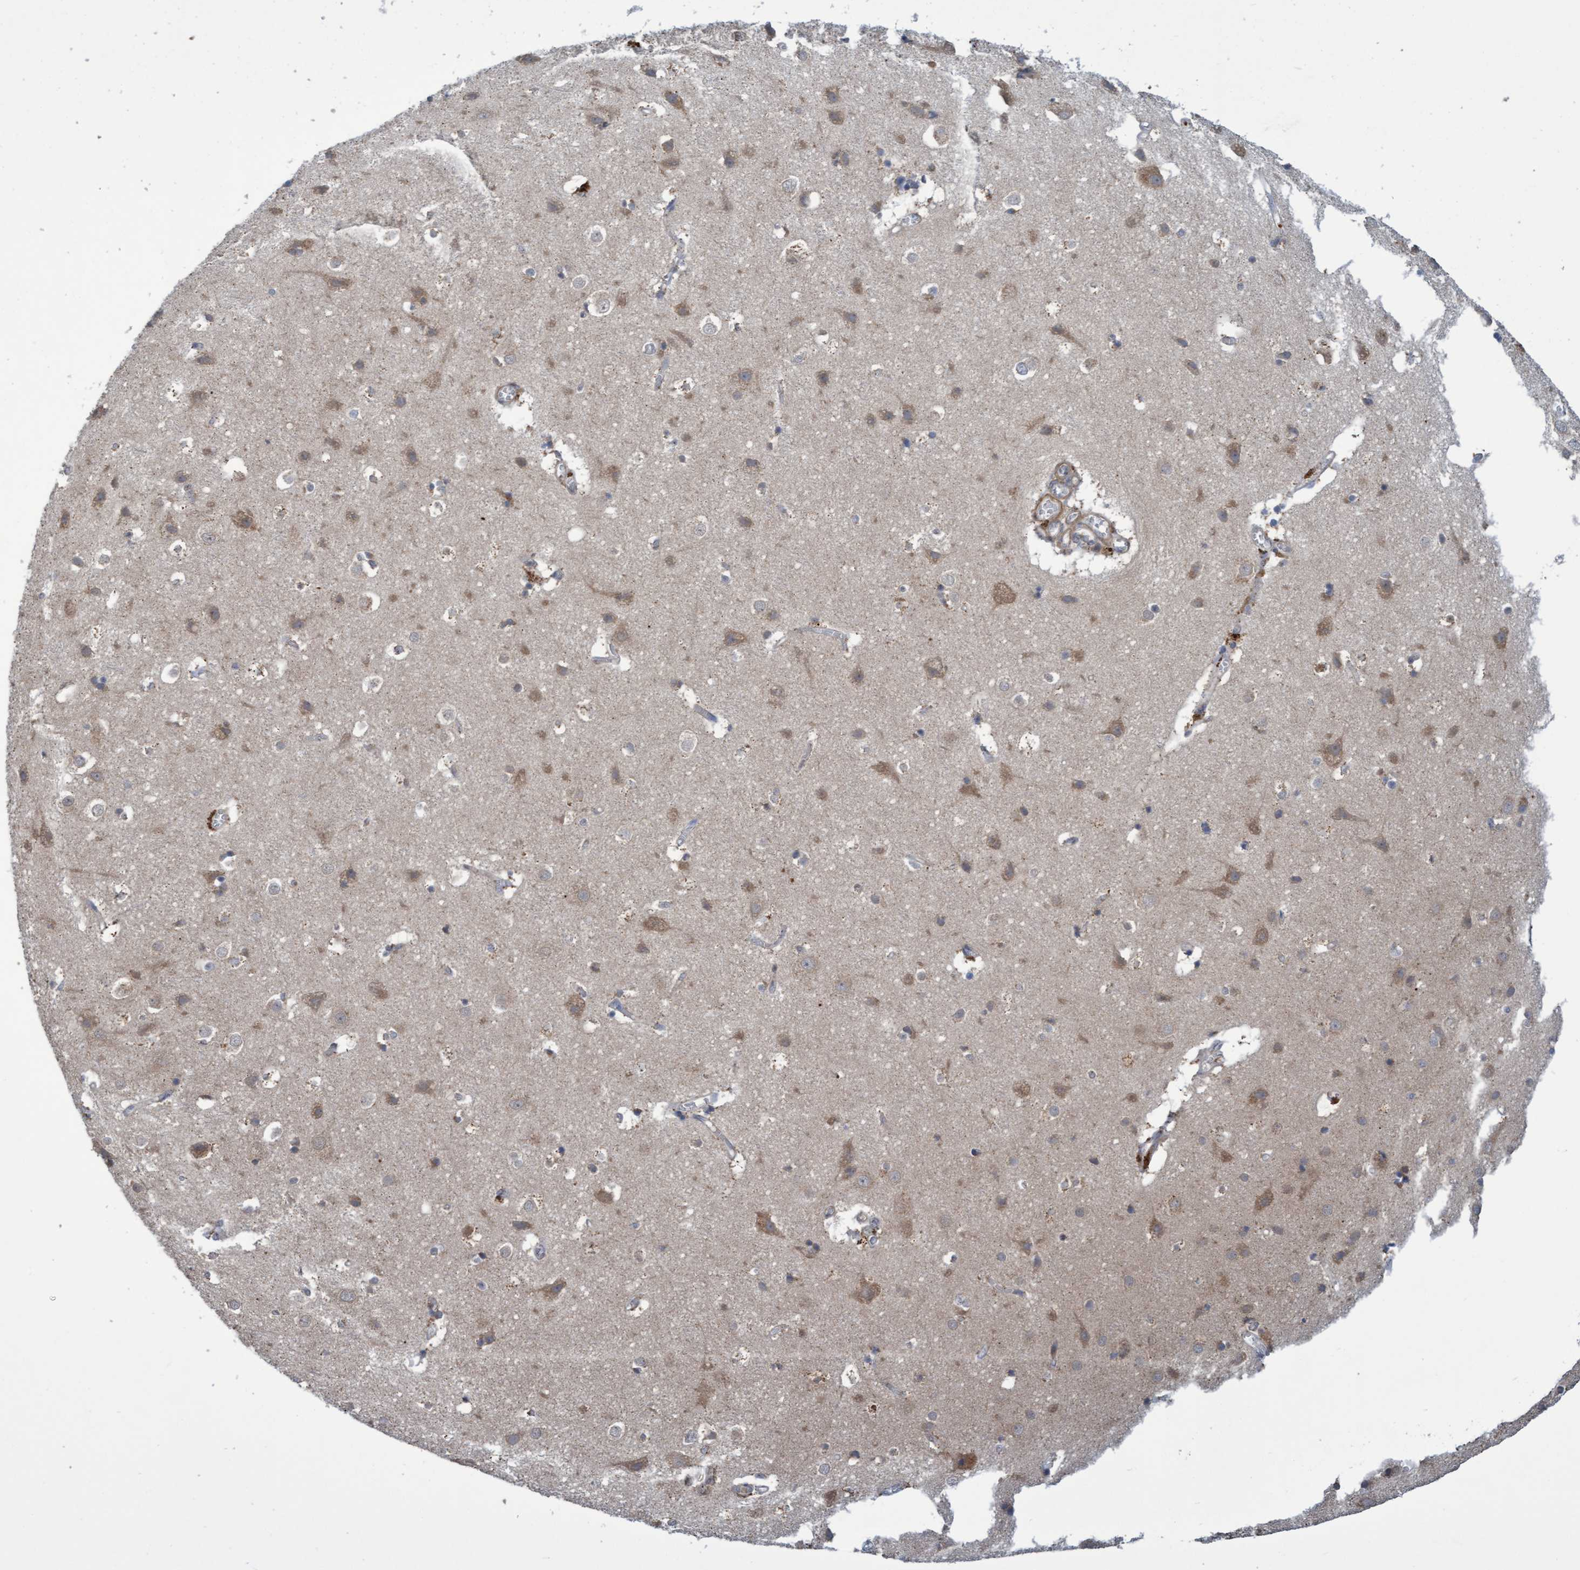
{"staining": {"intensity": "negative", "quantity": "none", "location": "none"}, "tissue": "cerebral cortex", "cell_type": "Endothelial cells", "image_type": "normal", "snomed": [{"axis": "morphology", "description": "Normal tissue, NOS"}, {"axis": "topography", "description": "Cerebral cortex"}], "caption": "IHC photomicrograph of normal cerebral cortex: human cerebral cortex stained with DAB (3,3'-diaminobenzidine) reveals no significant protein positivity in endothelial cells. (DAB immunohistochemistry, high magnification).", "gene": "NAA15", "patient": {"sex": "male", "age": 54}}